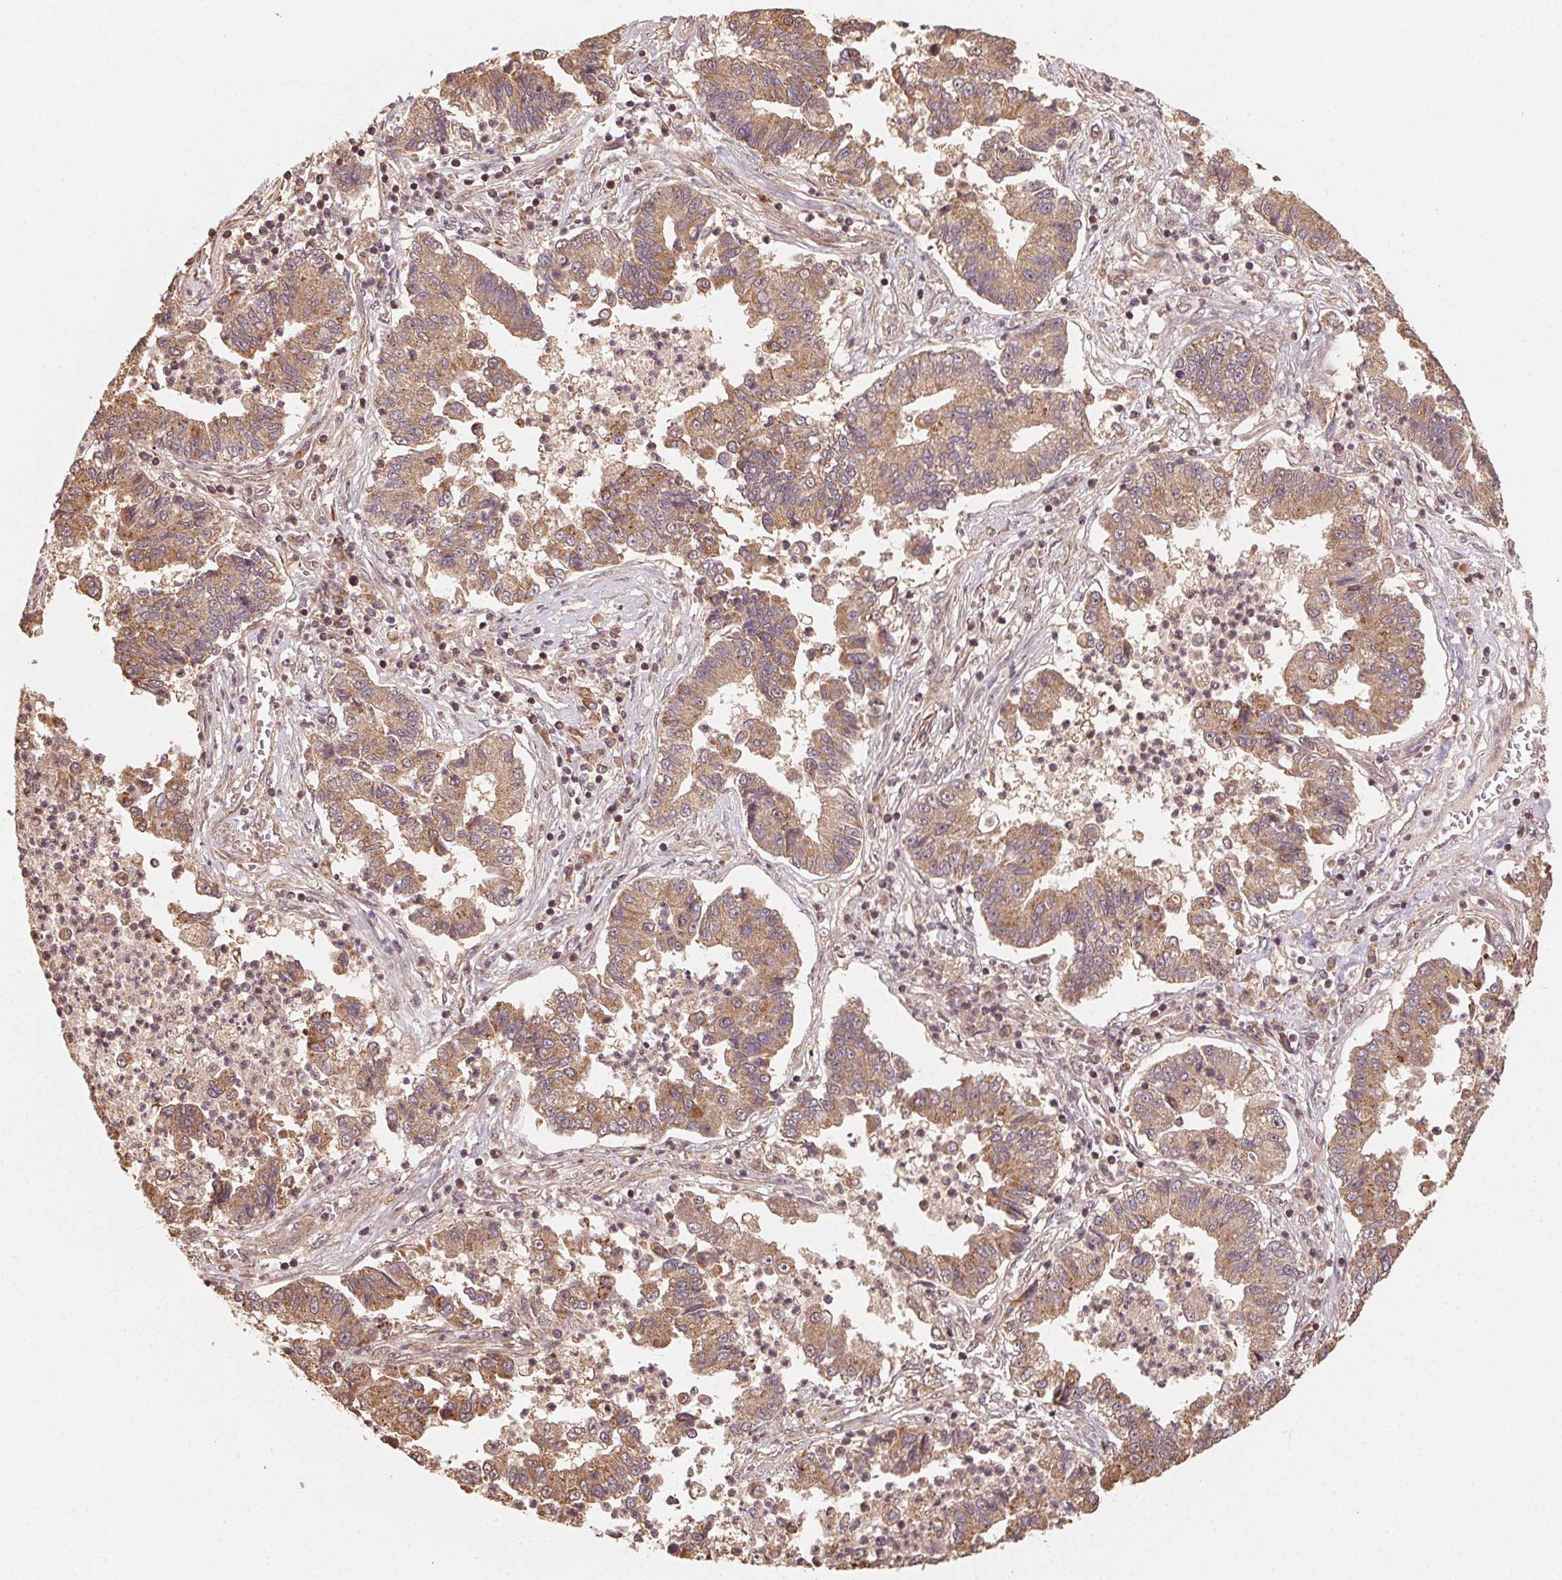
{"staining": {"intensity": "weak", "quantity": ">75%", "location": "cytoplasmic/membranous"}, "tissue": "lung cancer", "cell_type": "Tumor cells", "image_type": "cancer", "snomed": [{"axis": "morphology", "description": "Adenocarcinoma, NOS"}, {"axis": "topography", "description": "Lung"}], "caption": "Immunohistochemical staining of adenocarcinoma (lung) reveals low levels of weak cytoplasmic/membranous protein positivity in about >75% of tumor cells.", "gene": "WBP2", "patient": {"sex": "female", "age": 57}}